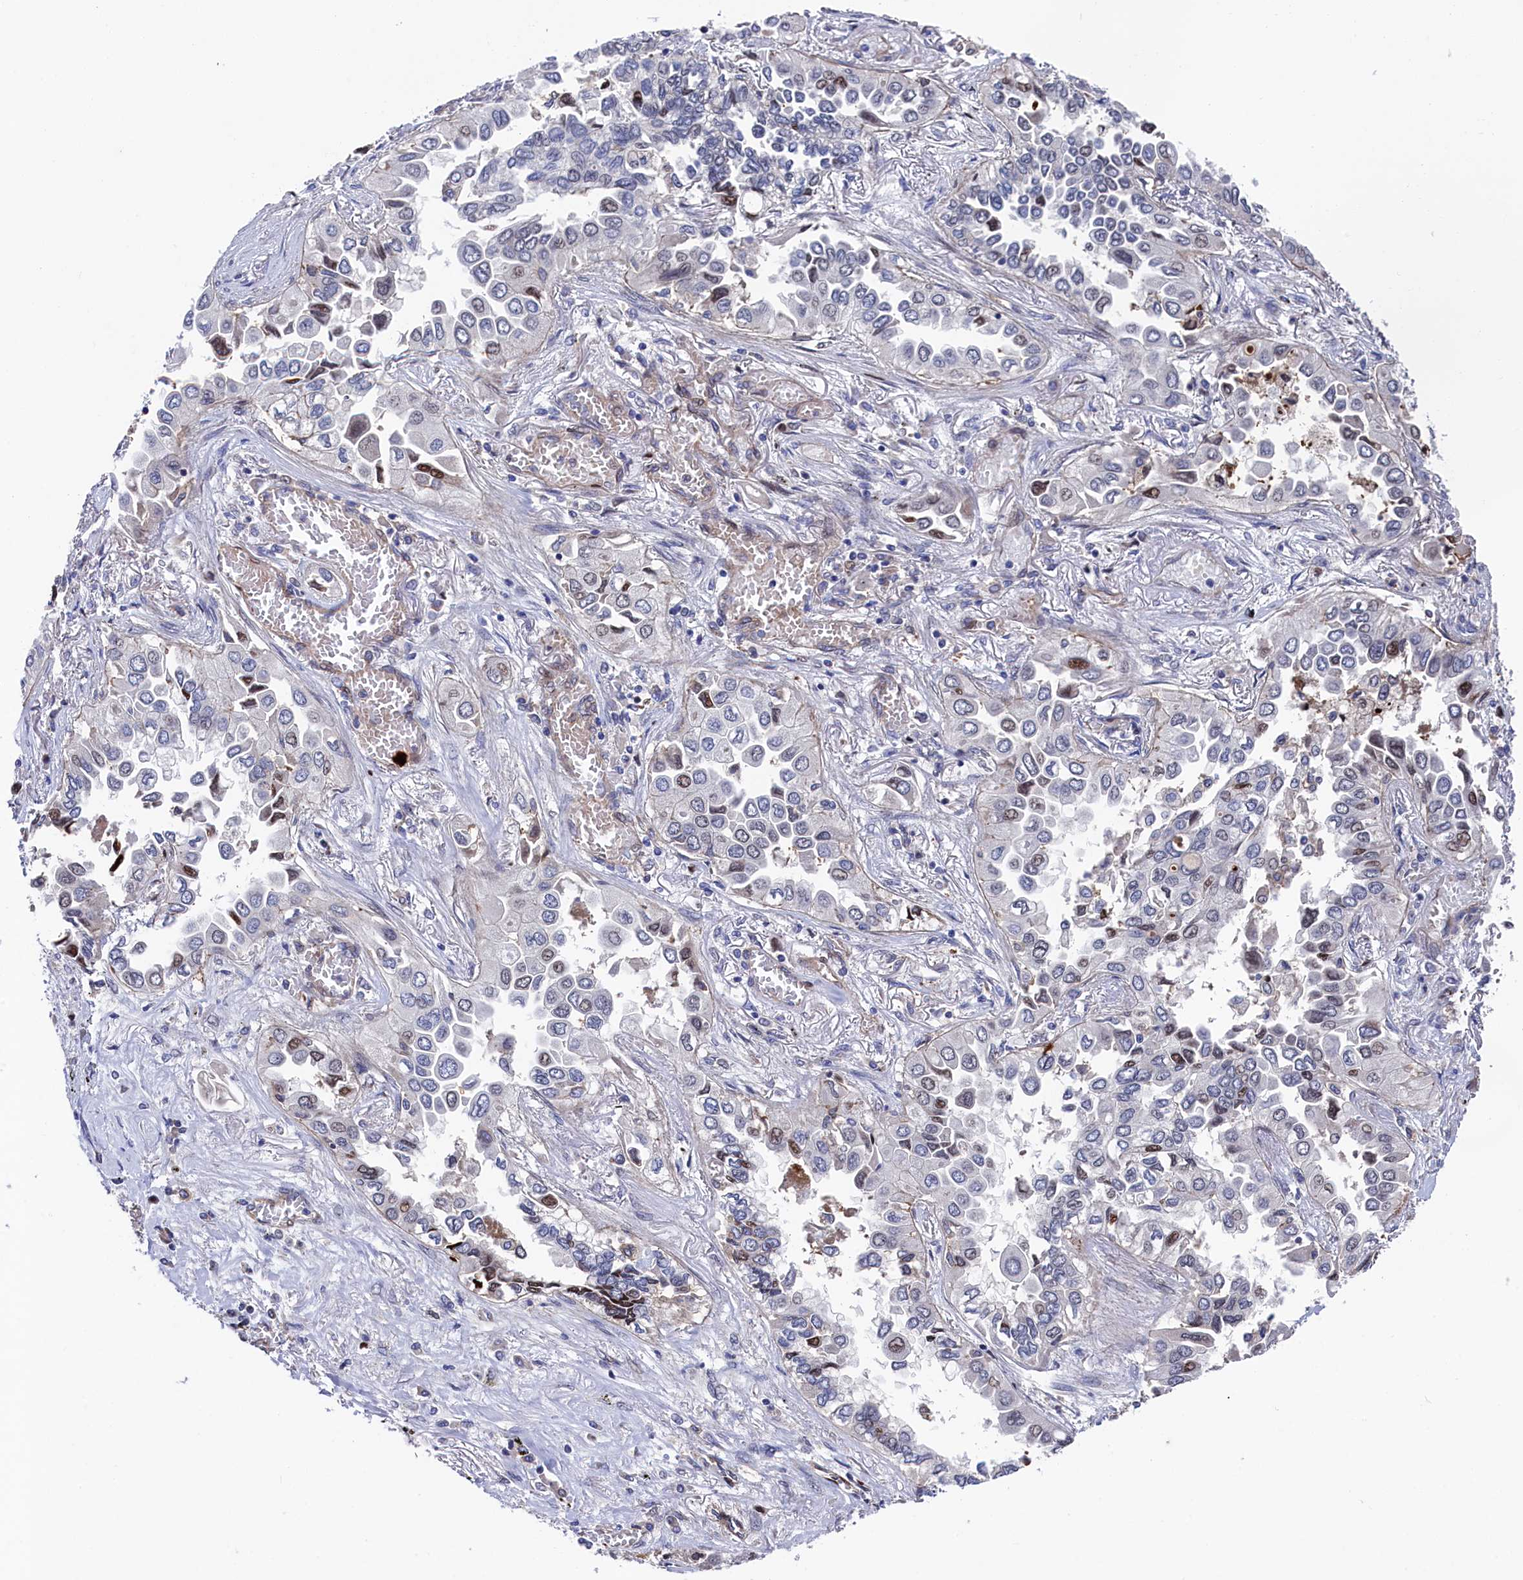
{"staining": {"intensity": "weak", "quantity": "<25%", "location": "nuclear"}, "tissue": "lung cancer", "cell_type": "Tumor cells", "image_type": "cancer", "snomed": [{"axis": "morphology", "description": "Adenocarcinoma, NOS"}, {"axis": "topography", "description": "Lung"}], "caption": "There is no significant expression in tumor cells of adenocarcinoma (lung). The staining was performed using DAB (3,3'-diaminobenzidine) to visualize the protein expression in brown, while the nuclei were stained in blue with hematoxylin (Magnification: 20x).", "gene": "ZNF891", "patient": {"sex": "female", "age": 76}}